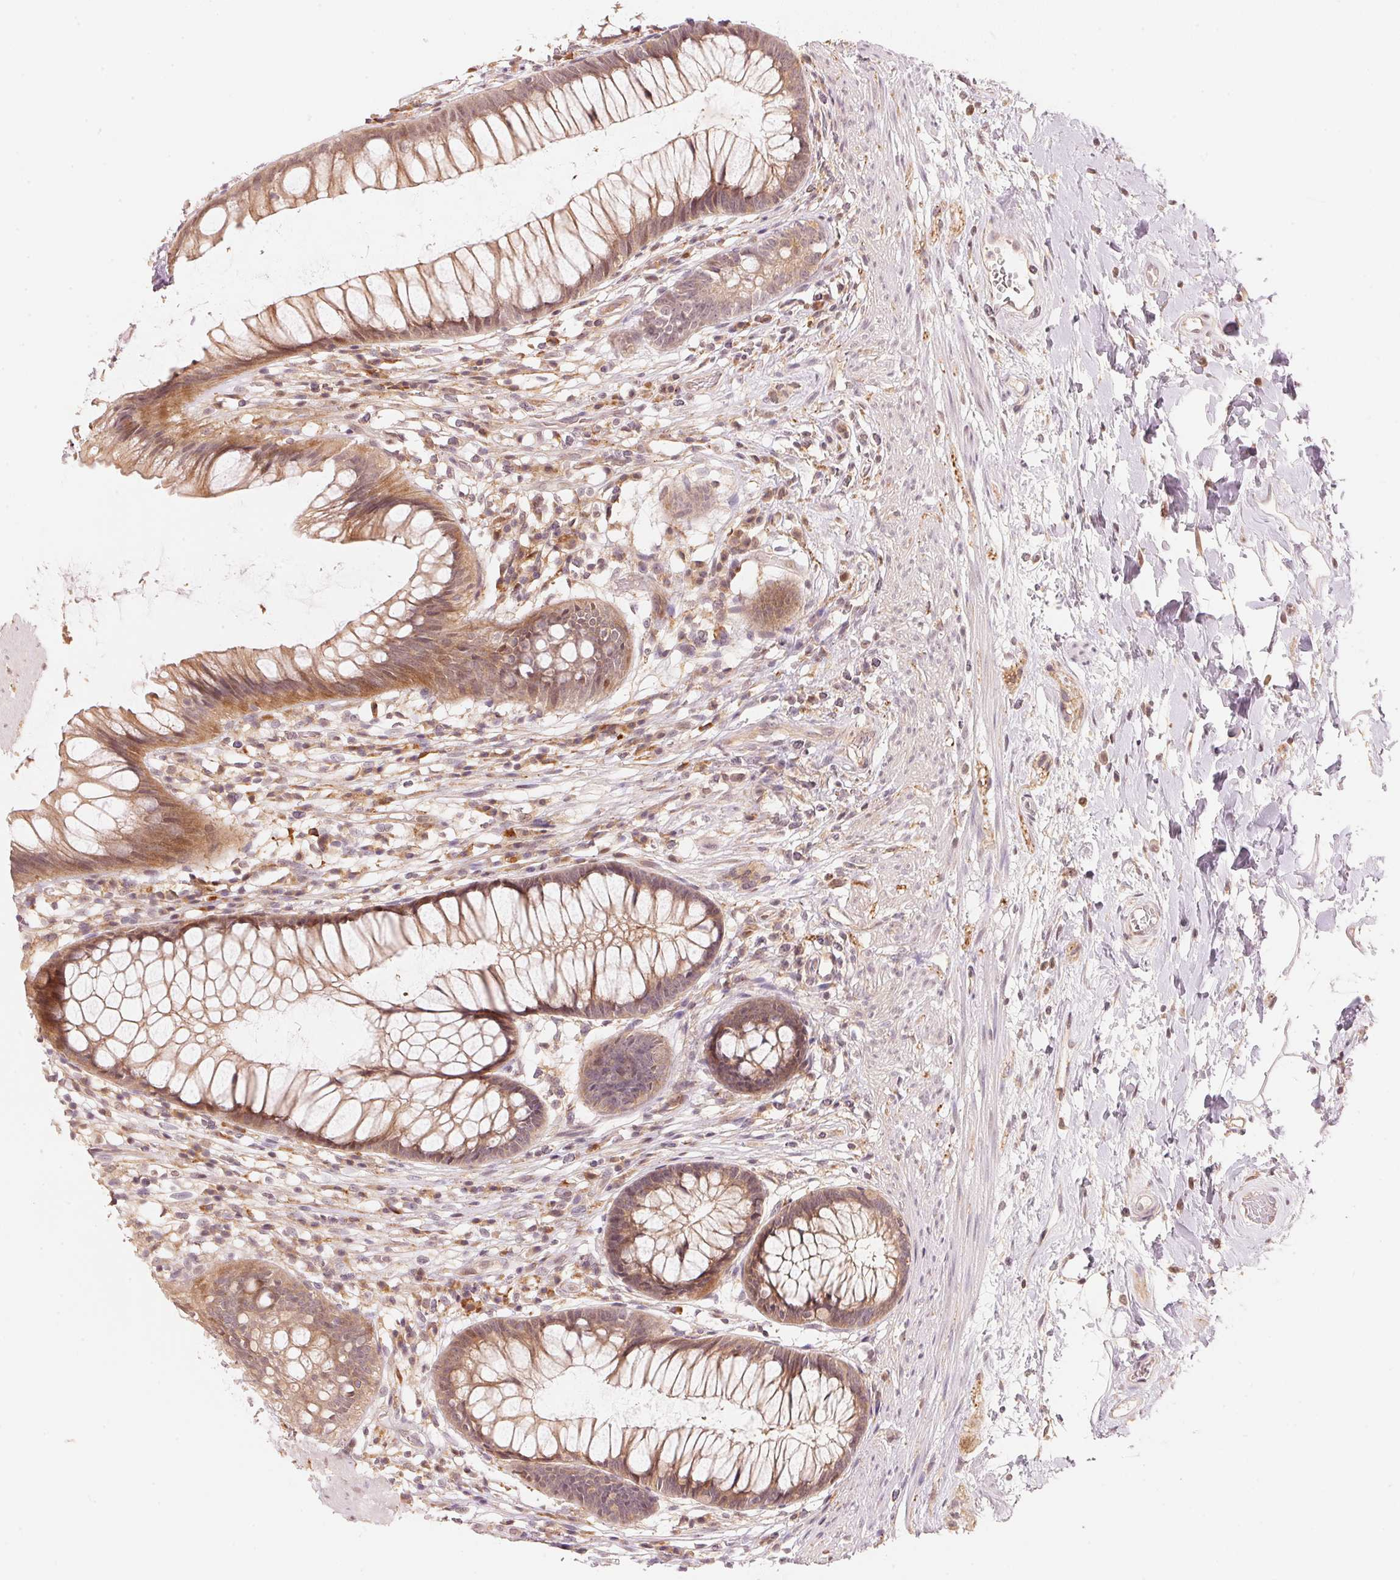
{"staining": {"intensity": "moderate", "quantity": ">75%", "location": "cytoplasmic/membranous"}, "tissue": "rectum", "cell_type": "Glandular cells", "image_type": "normal", "snomed": [{"axis": "morphology", "description": "Normal tissue, NOS"}, {"axis": "topography", "description": "Smooth muscle"}, {"axis": "topography", "description": "Rectum"}], "caption": "About >75% of glandular cells in benign rectum exhibit moderate cytoplasmic/membranous protein positivity as visualized by brown immunohistochemical staining.", "gene": "PRKN", "patient": {"sex": "male", "age": 53}}